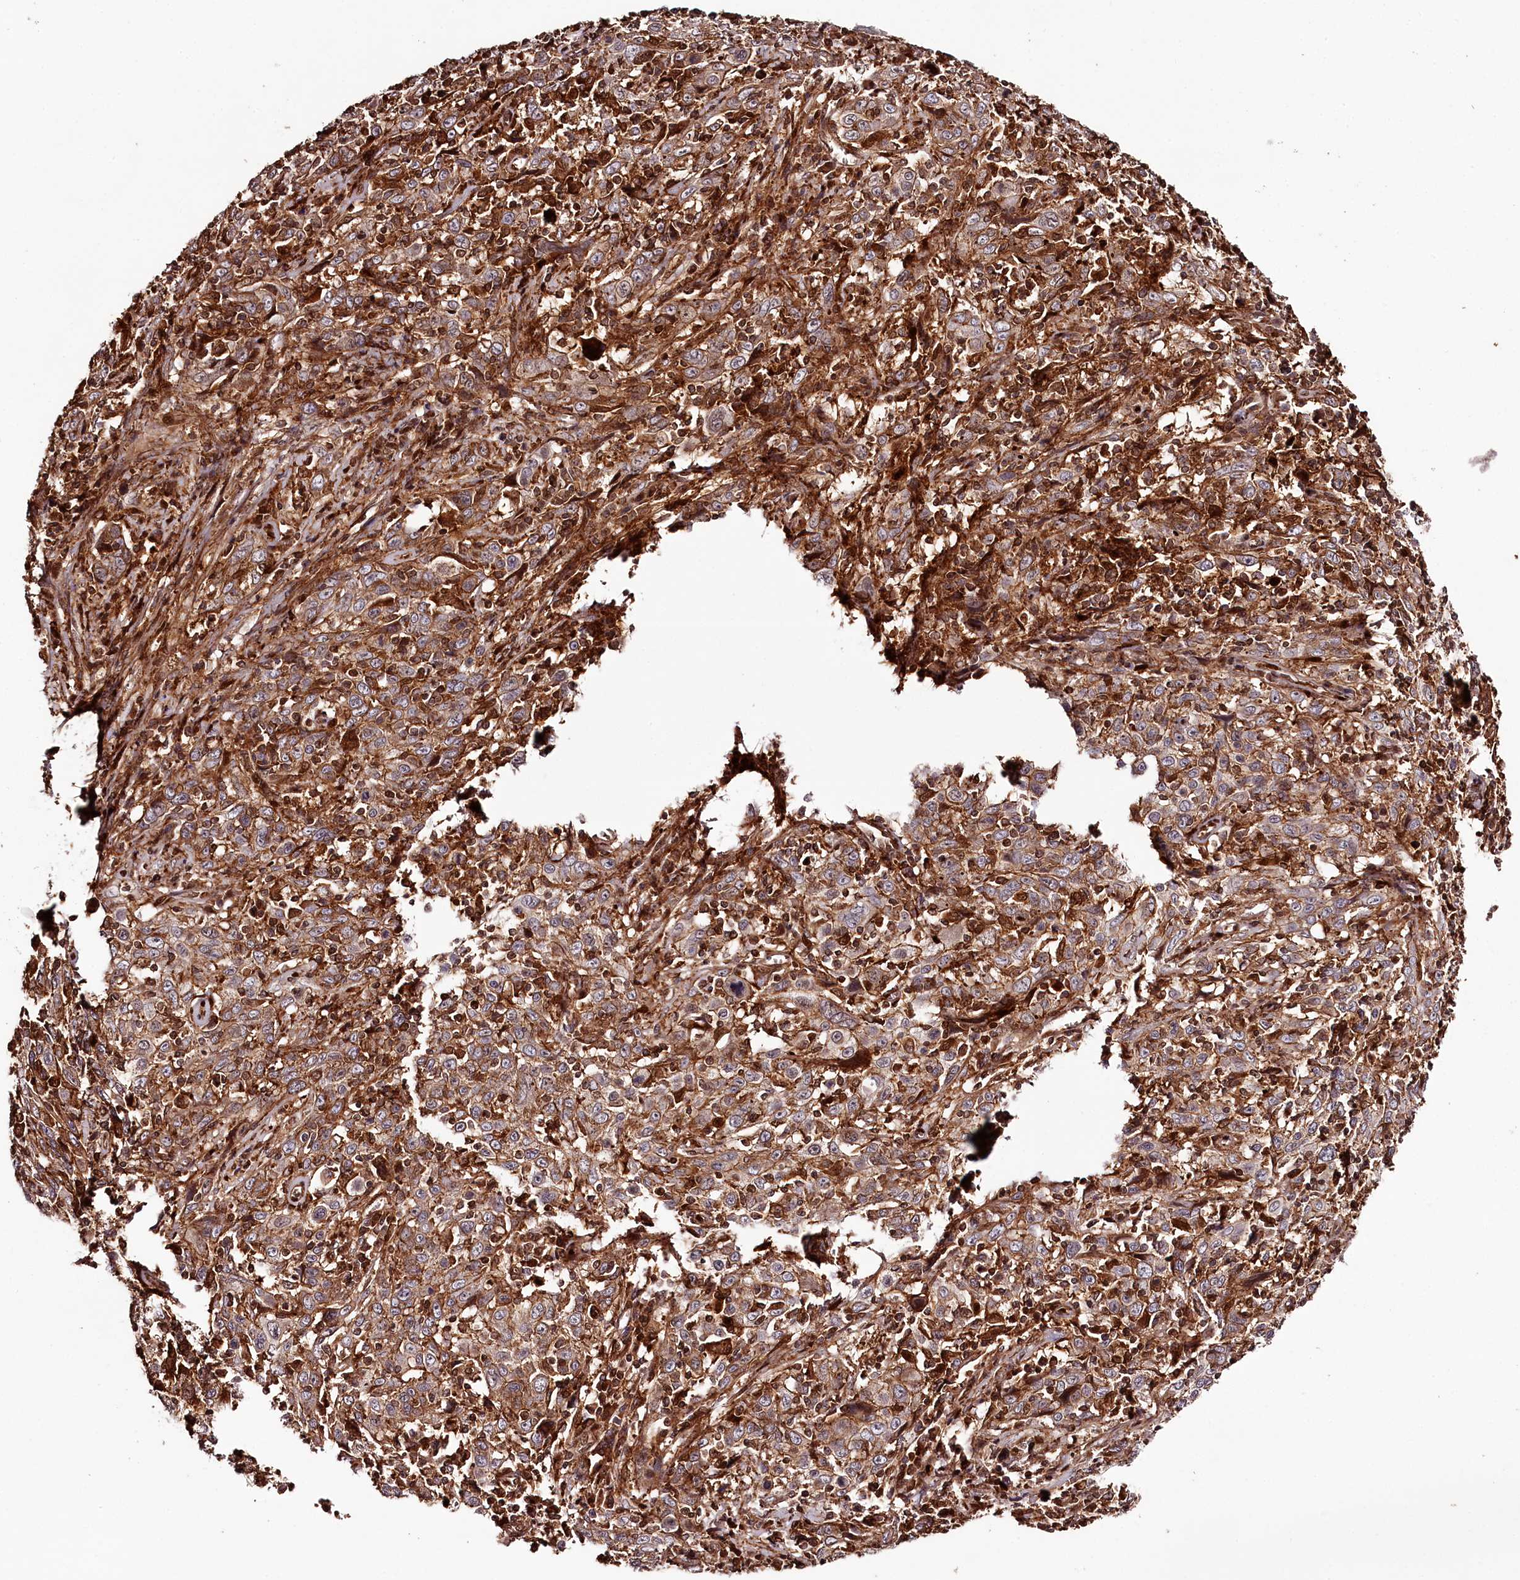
{"staining": {"intensity": "moderate", "quantity": "25%-75%", "location": "cytoplasmic/membranous"}, "tissue": "cervical cancer", "cell_type": "Tumor cells", "image_type": "cancer", "snomed": [{"axis": "morphology", "description": "Squamous cell carcinoma, NOS"}, {"axis": "topography", "description": "Cervix"}], "caption": "Cervical squamous cell carcinoma was stained to show a protein in brown. There is medium levels of moderate cytoplasmic/membranous expression in approximately 25%-75% of tumor cells. Immunohistochemistry stains the protein in brown and the nuclei are stained blue.", "gene": "KIF14", "patient": {"sex": "female", "age": 46}}